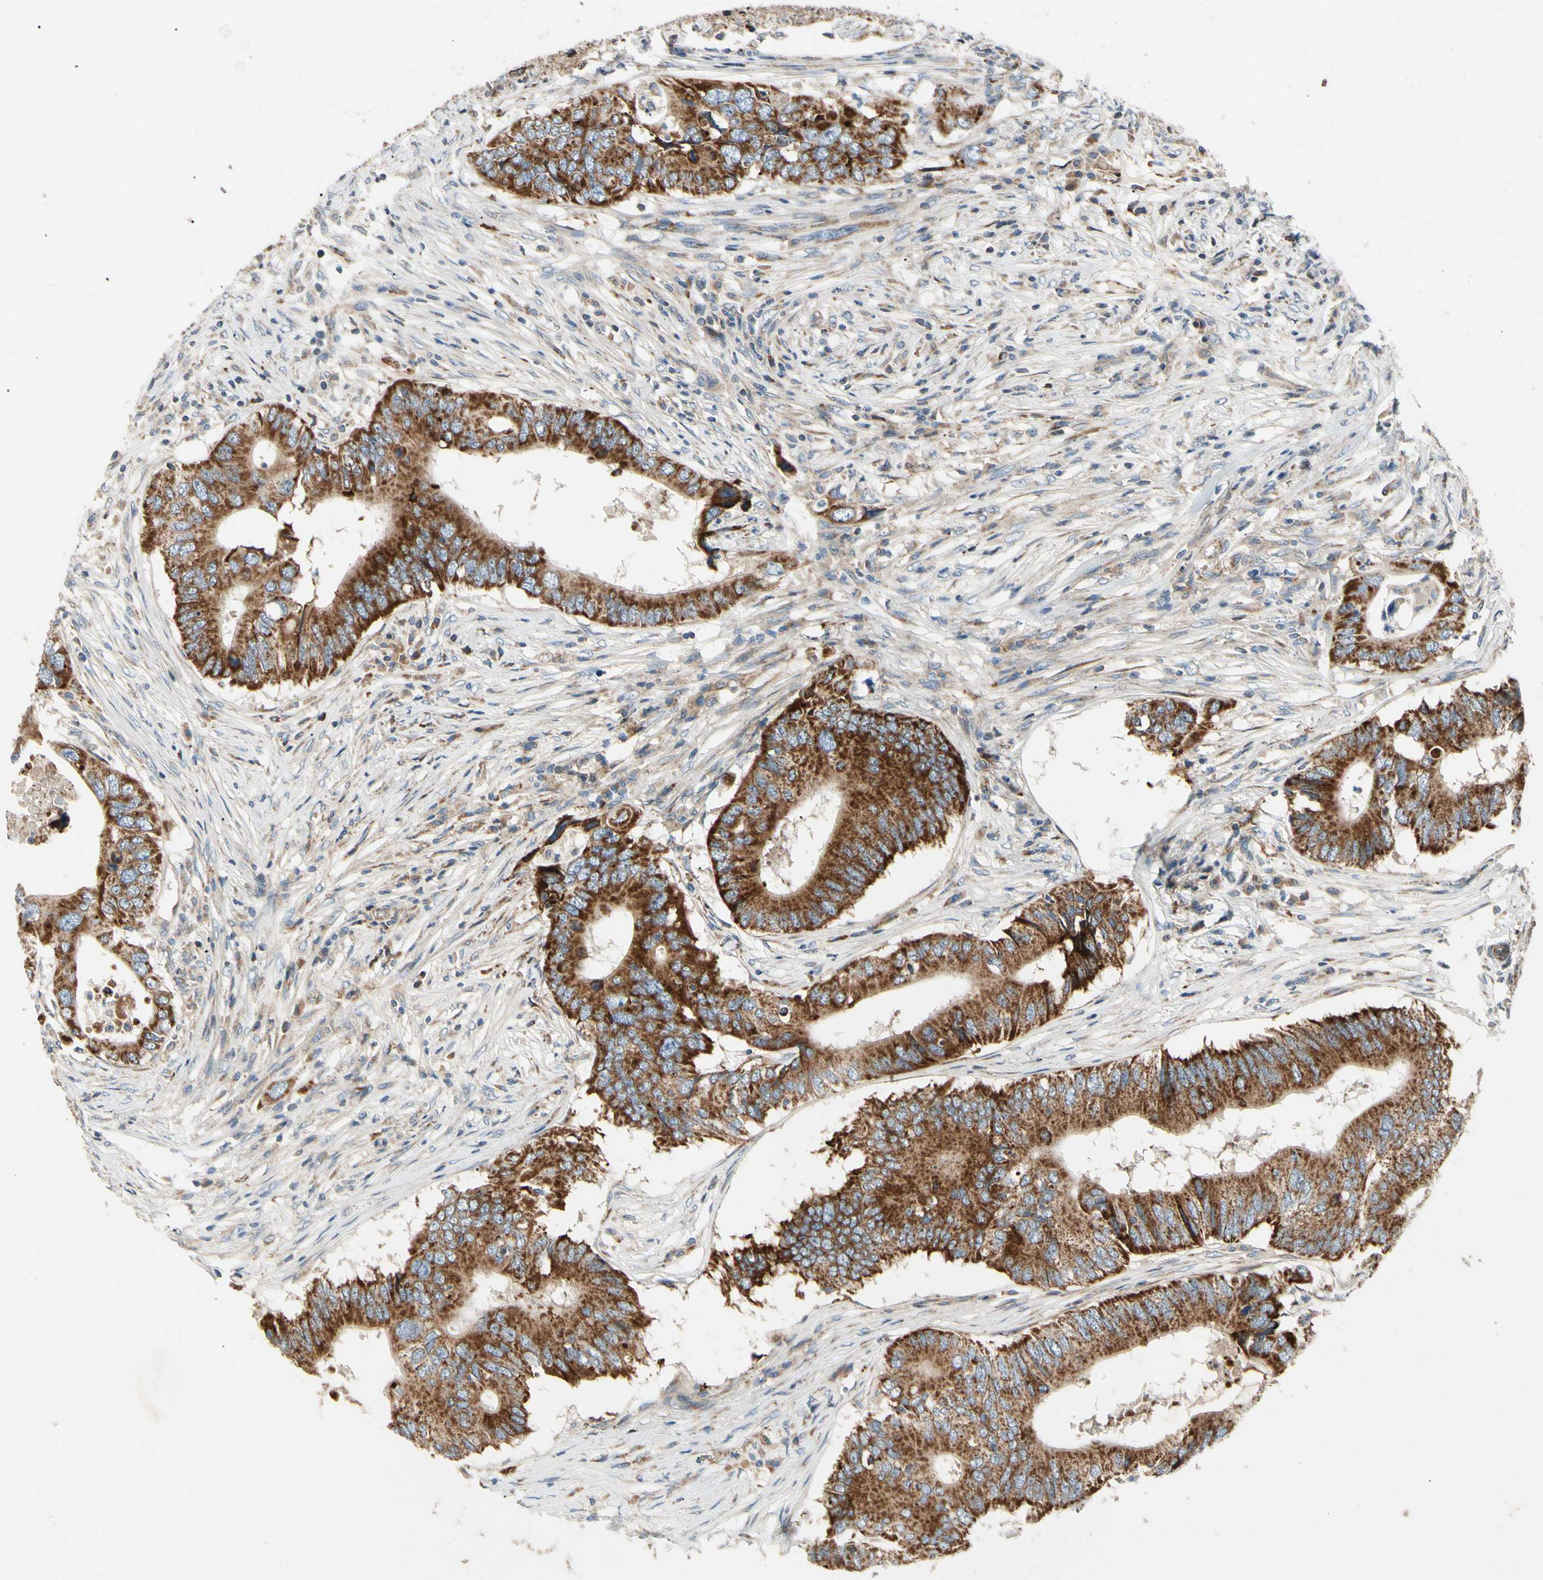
{"staining": {"intensity": "moderate", "quantity": ">75%", "location": "cytoplasmic/membranous"}, "tissue": "colorectal cancer", "cell_type": "Tumor cells", "image_type": "cancer", "snomed": [{"axis": "morphology", "description": "Adenocarcinoma, NOS"}, {"axis": "topography", "description": "Colon"}], "caption": "Moderate cytoplasmic/membranous expression is appreciated in about >75% of tumor cells in colorectal cancer.", "gene": "MRPL9", "patient": {"sex": "male", "age": 71}}